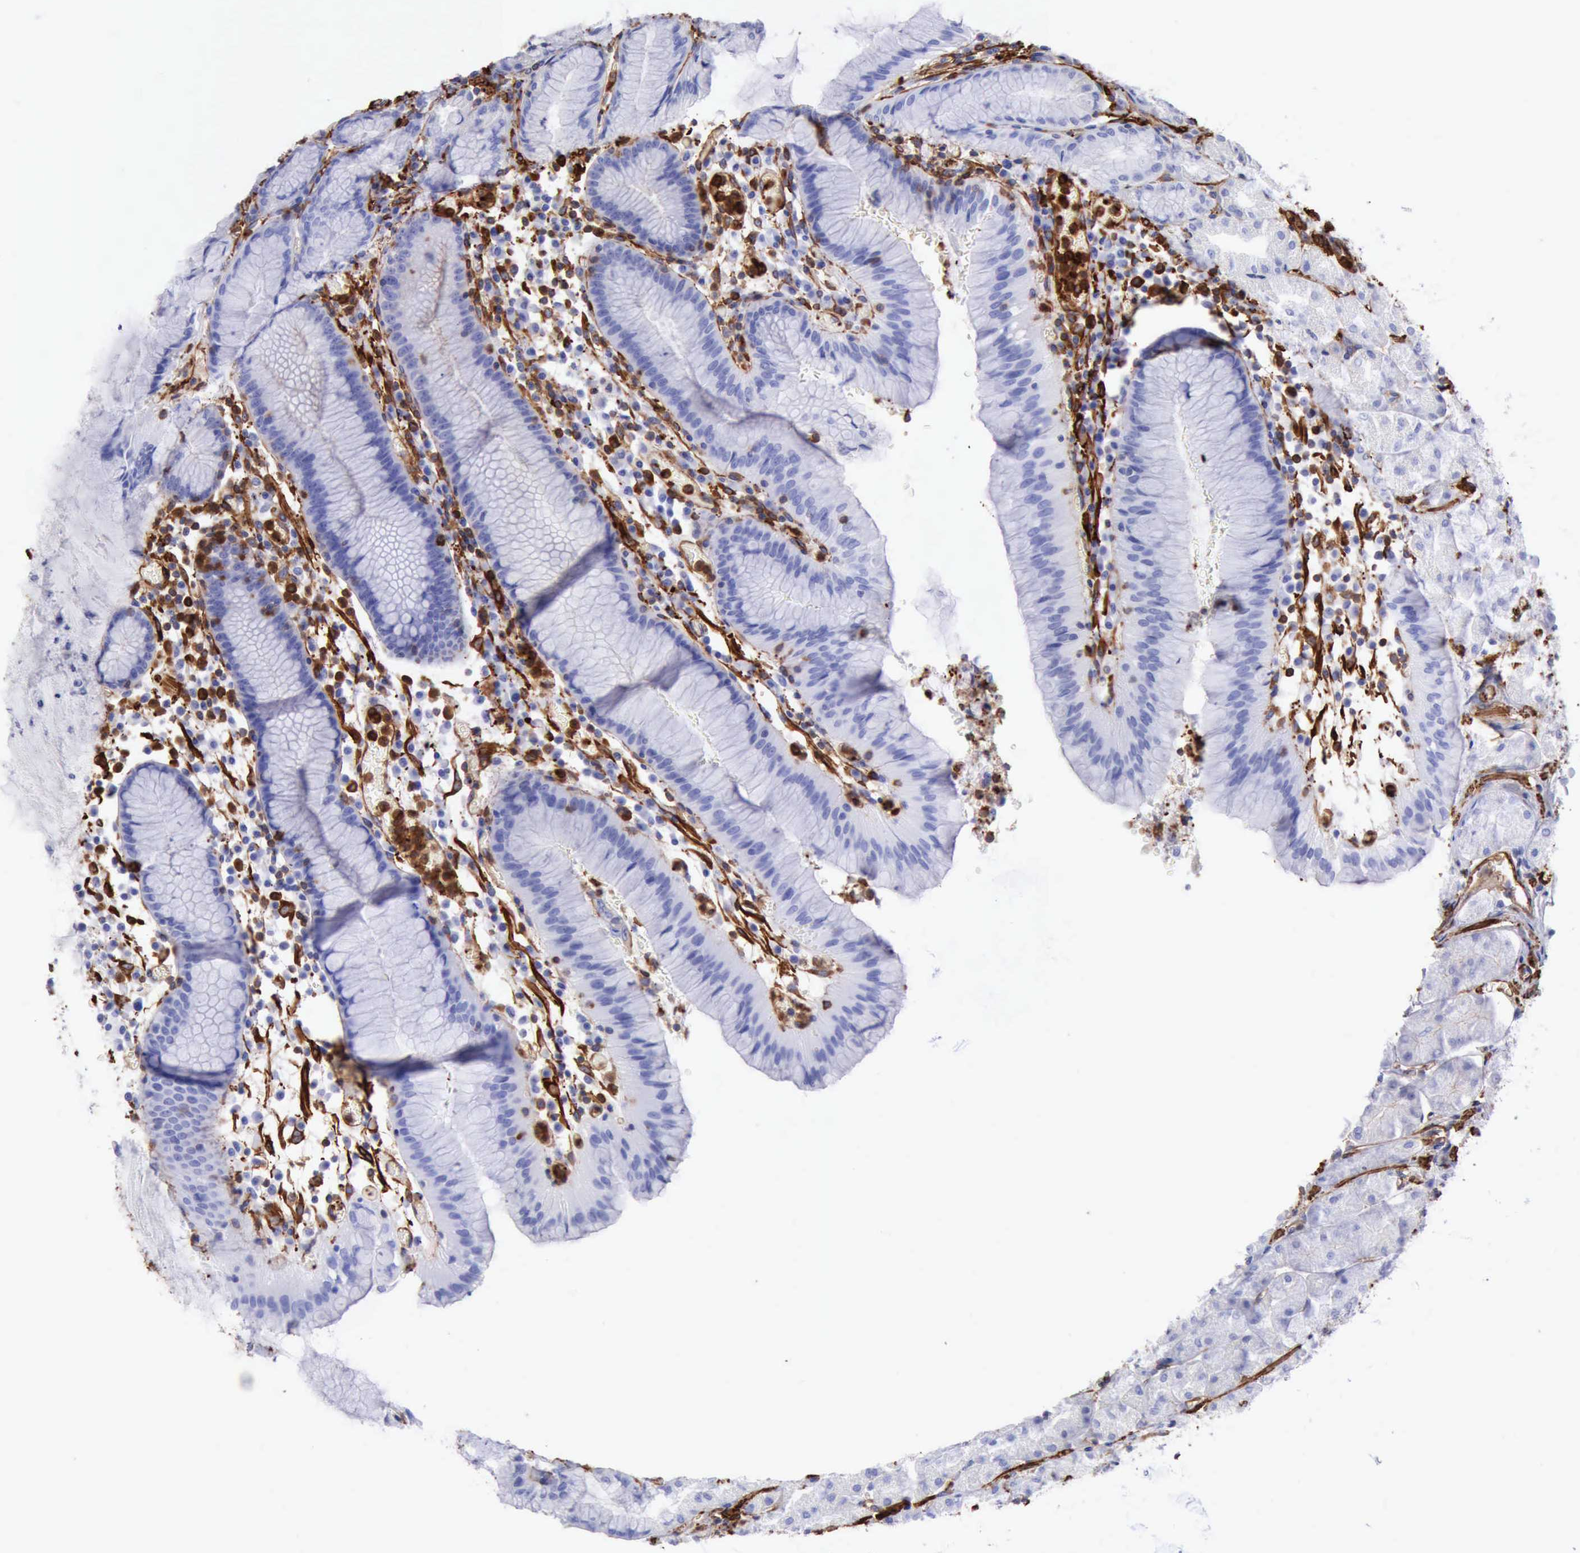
{"staining": {"intensity": "negative", "quantity": "none", "location": "none"}, "tissue": "stomach", "cell_type": "Glandular cells", "image_type": "normal", "snomed": [{"axis": "morphology", "description": "Normal tissue, NOS"}, {"axis": "topography", "description": "Stomach, lower"}], "caption": "Immunohistochemistry of benign human stomach exhibits no expression in glandular cells.", "gene": "FLNA", "patient": {"sex": "female", "age": 73}}